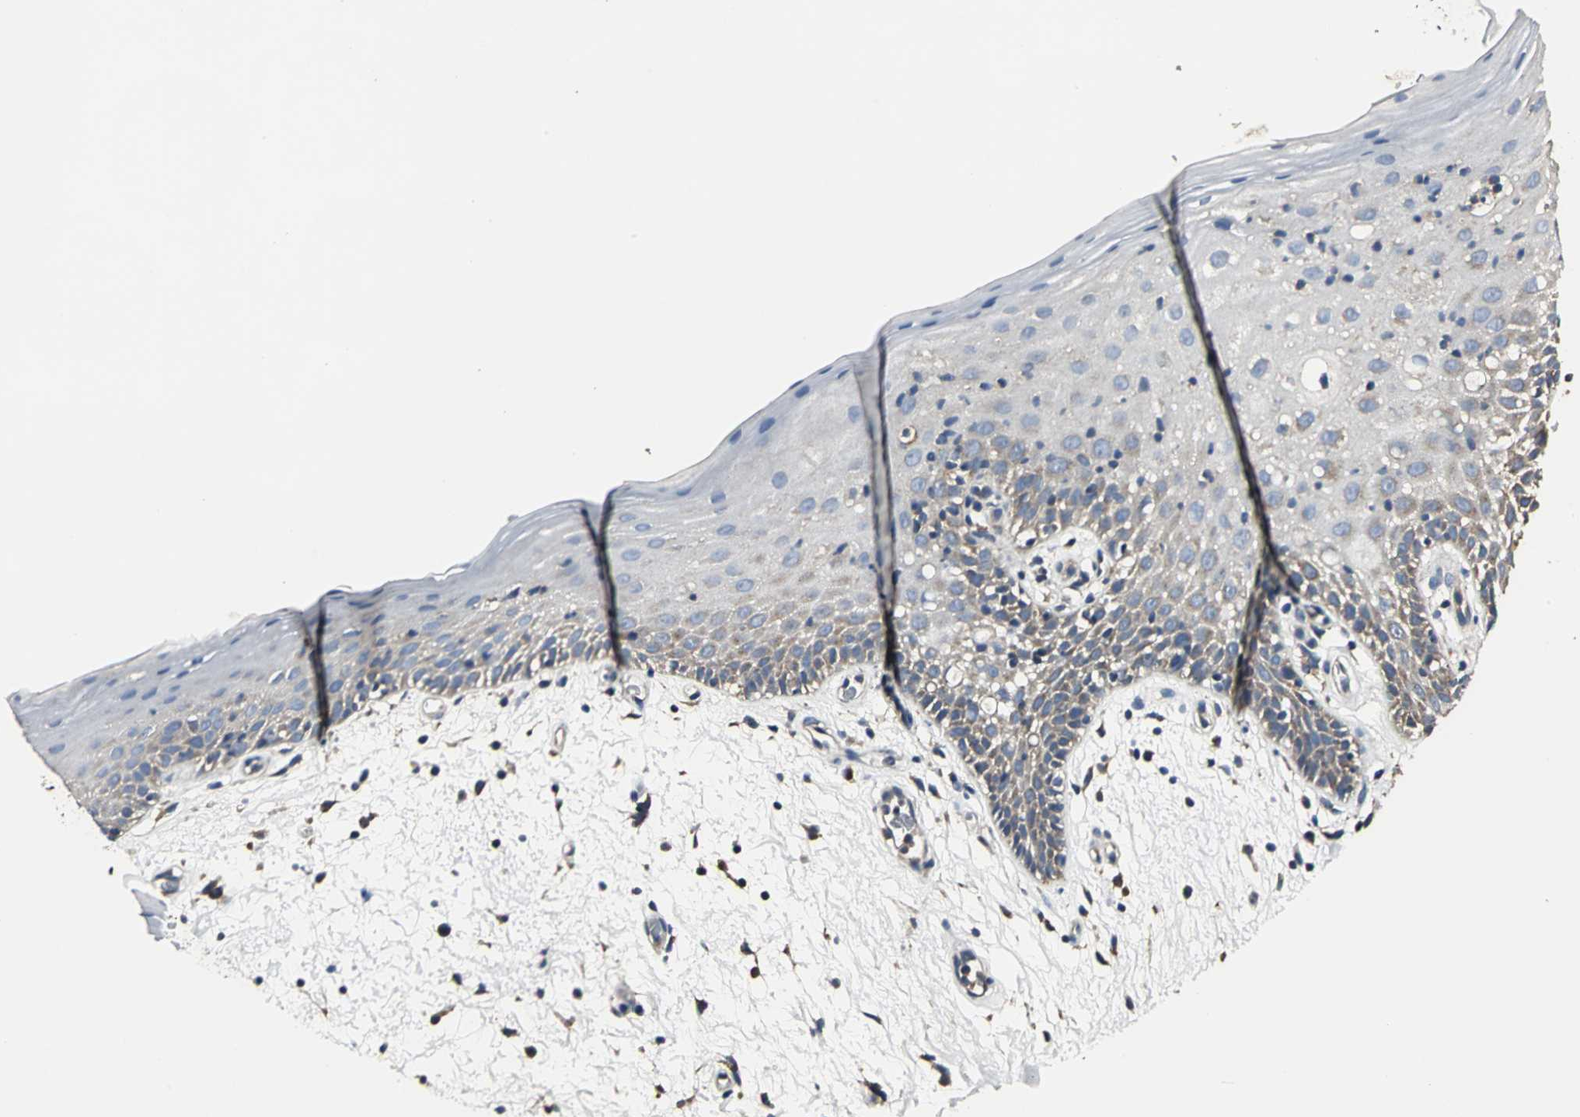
{"staining": {"intensity": "moderate", "quantity": "25%-75%", "location": "cytoplasmic/membranous"}, "tissue": "oral mucosa", "cell_type": "Squamous epithelial cells", "image_type": "normal", "snomed": [{"axis": "morphology", "description": "Normal tissue, NOS"}, {"axis": "morphology", "description": "Squamous cell carcinoma, NOS"}, {"axis": "topography", "description": "Skeletal muscle"}, {"axis": "topography", "description": "Oral tissue"}, {"axis": "topography", "description": "Head-Neck"}], "caption": "Protein analysis of unremarkable oral mucosa demonstrates moderate cytoplasmic/membranous staining in approximately 25%-75% of squamous epithelial cells.", "gene": "IRF3", "patient": {"sex": "male", "age": 71}}